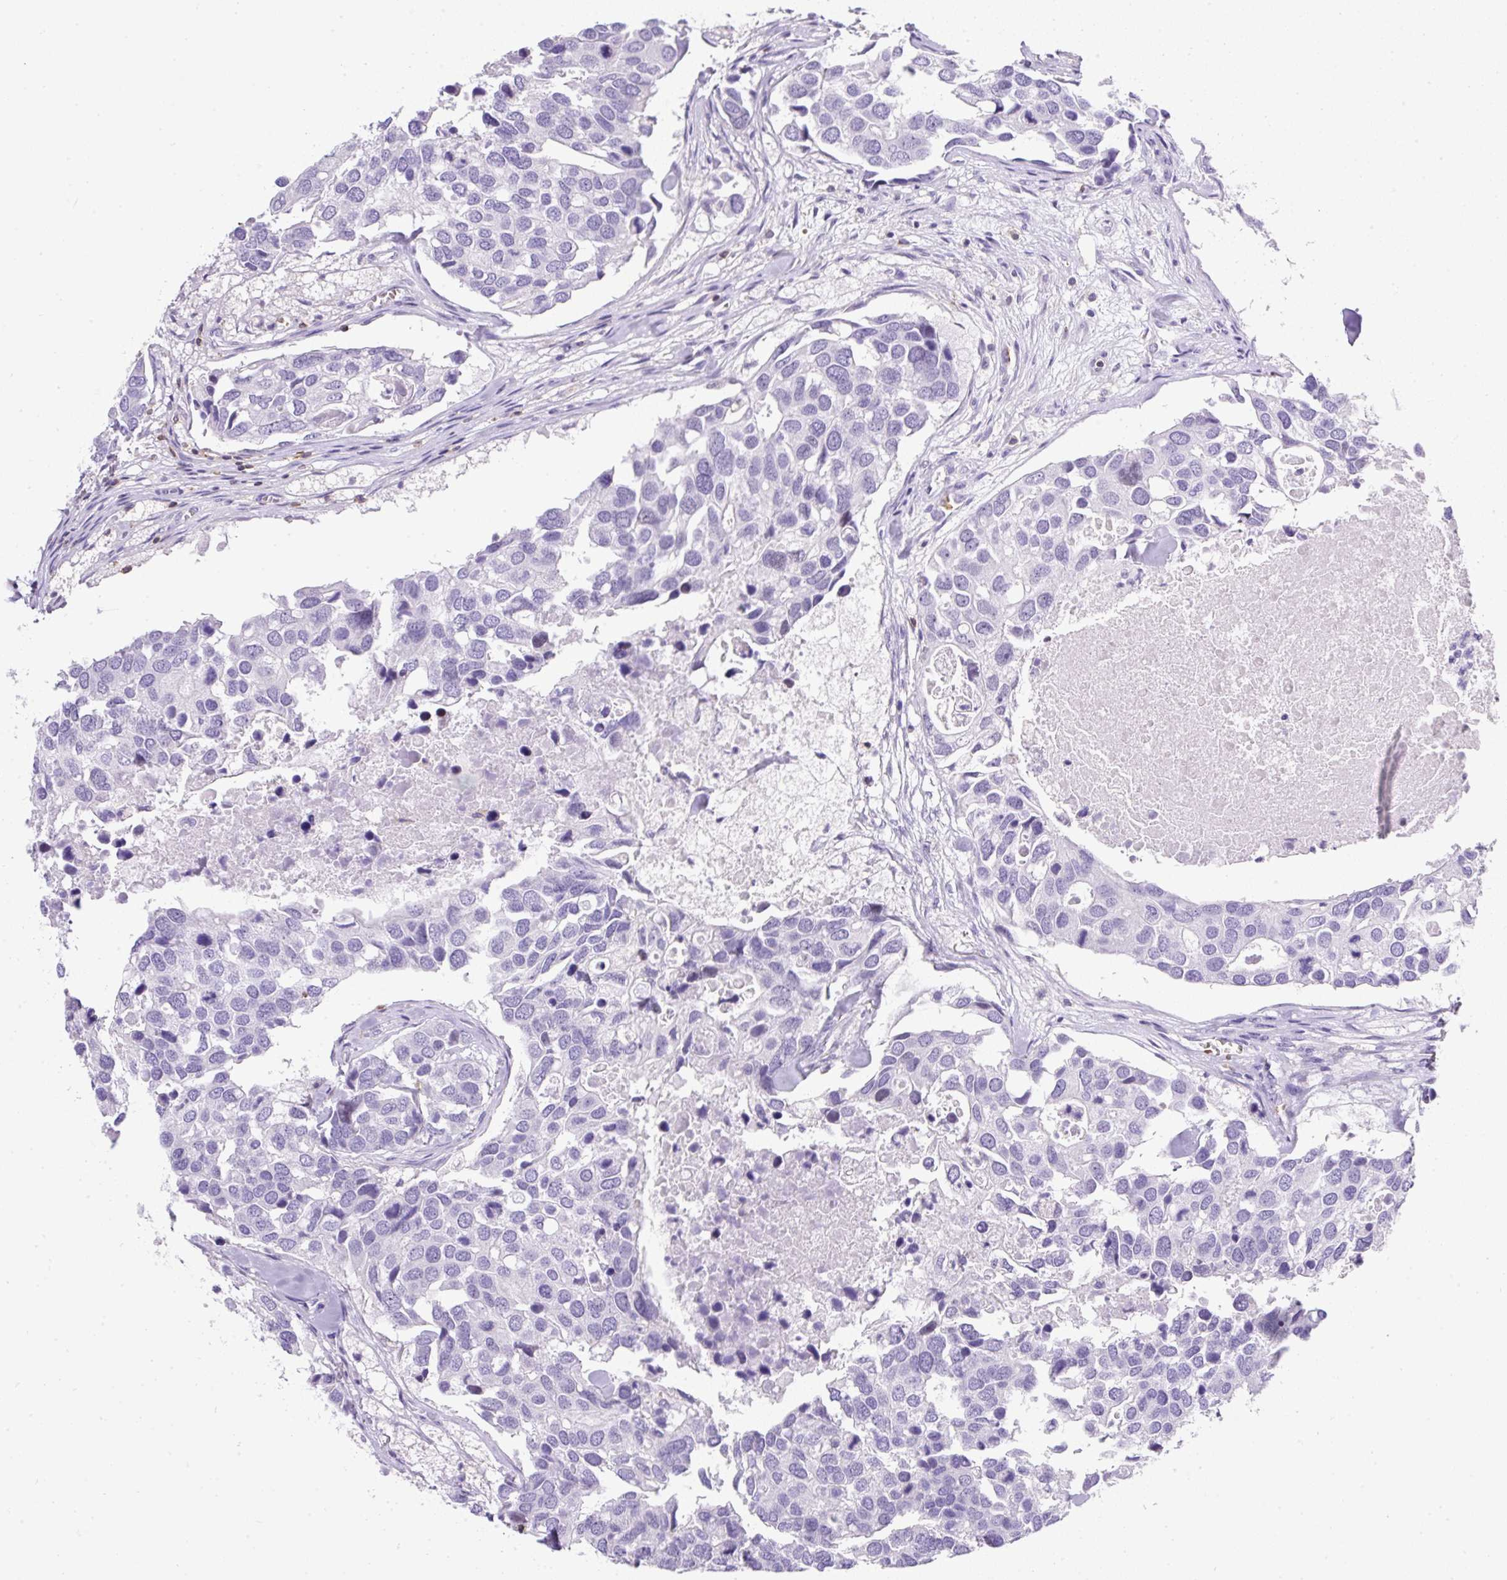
{"staining": {"intensity": "negative", "quantity": "none", "location": "none"}, "tissue": "breast cancer", "cell_type": "Tumor cells", "image_type": "cancer", "snomed": [{"axis": "morphology", "description": "Duct carcinoma"}, {"axis": "topography", "description": "Breast"}], "caption": "Immunohistochemical staining of human breast intraductal carcinoma demonstrates no significant expression in tumor cells. (Immunohistochemistry, brightfield microscopy, high magnification).", "gene": "FAM228B", "patient": {"sex": "female", "age": 83}}